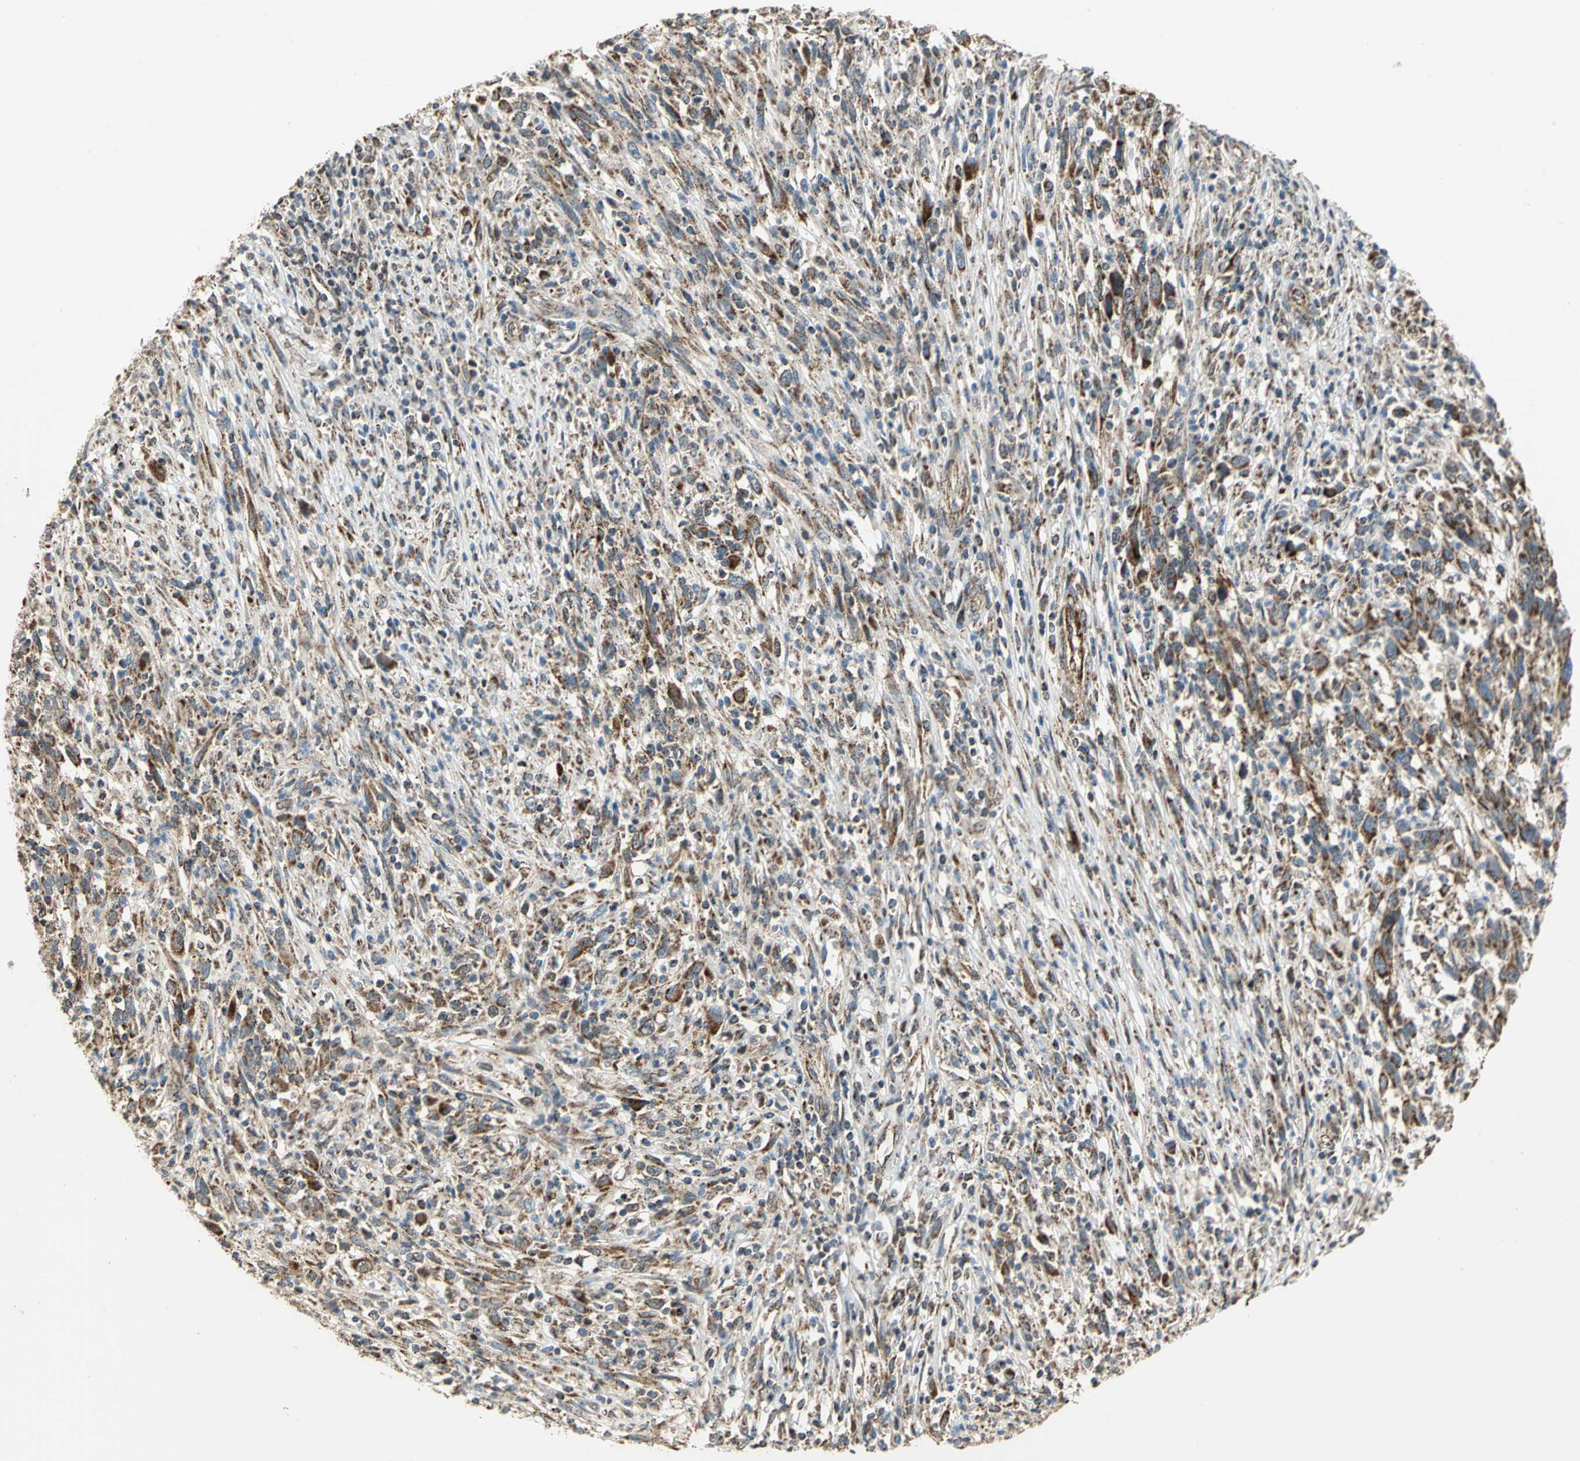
{"staining": {"intensity": "strong", "quantity": ">75%", "location": "cytoplasmic/membranous"}, "tissue": "melanoma", "cell_type": "Tumor cells", "image_type": "cancer", "snomed": [{"axis": "morphology", "description": "Malignant melanoma, Metastatic site"}, {"axis": "topography", "description": "Lymph node"}], "caption": "DAB immunohistochemical staining of melanoma exhibits strong cytoplasmic/membranous protein expression in about >75% of tumor cells.", "gene": "MRPS22", "patient": {"sex": "male", "age": 61}}